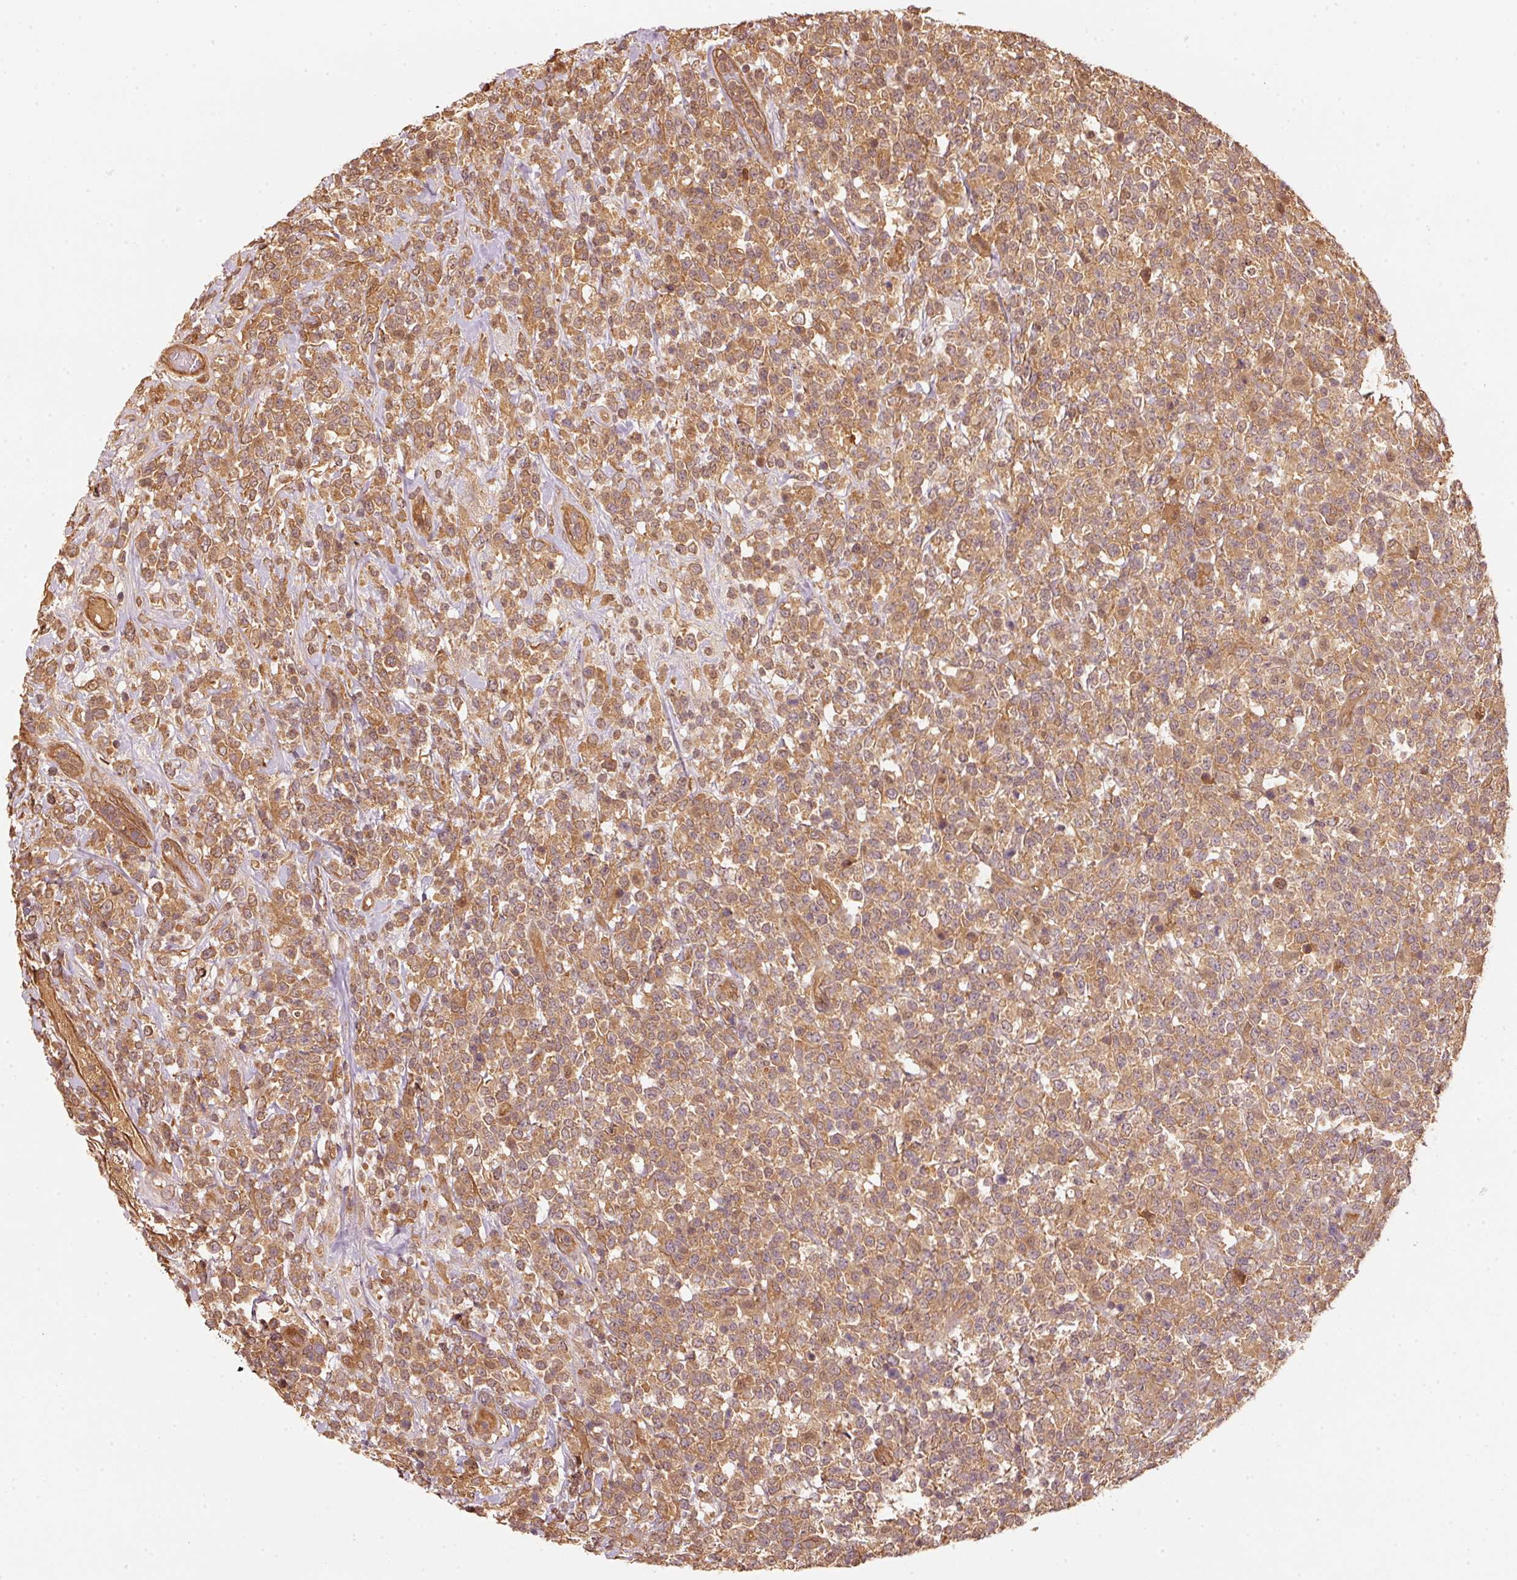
{"staining": {"intensity": "moderate", "quantity": ">75%", "location": "cytoplasmic/membranous"}, "tissue": "lymphoma", "cell_type": "Tumor cells", "image_type": "cancer", "snomed": [{"axis": "morphology", "description": "Malignant lymphoma, non-Hodgkin's type, High grade"}, {"axis": "topography", "description": "Colon"}], "caption": "A micrograph of lymphoma stained for a protein shows moderate cytoplasmic/membranous brown staining in tumor cells. Using DAB (brown) and hematoxylin (blue) stains, captured at high magnification using brightfield microscopy.", "gene": "STAU1", "patient": {"sex": "female", "age": 53}}